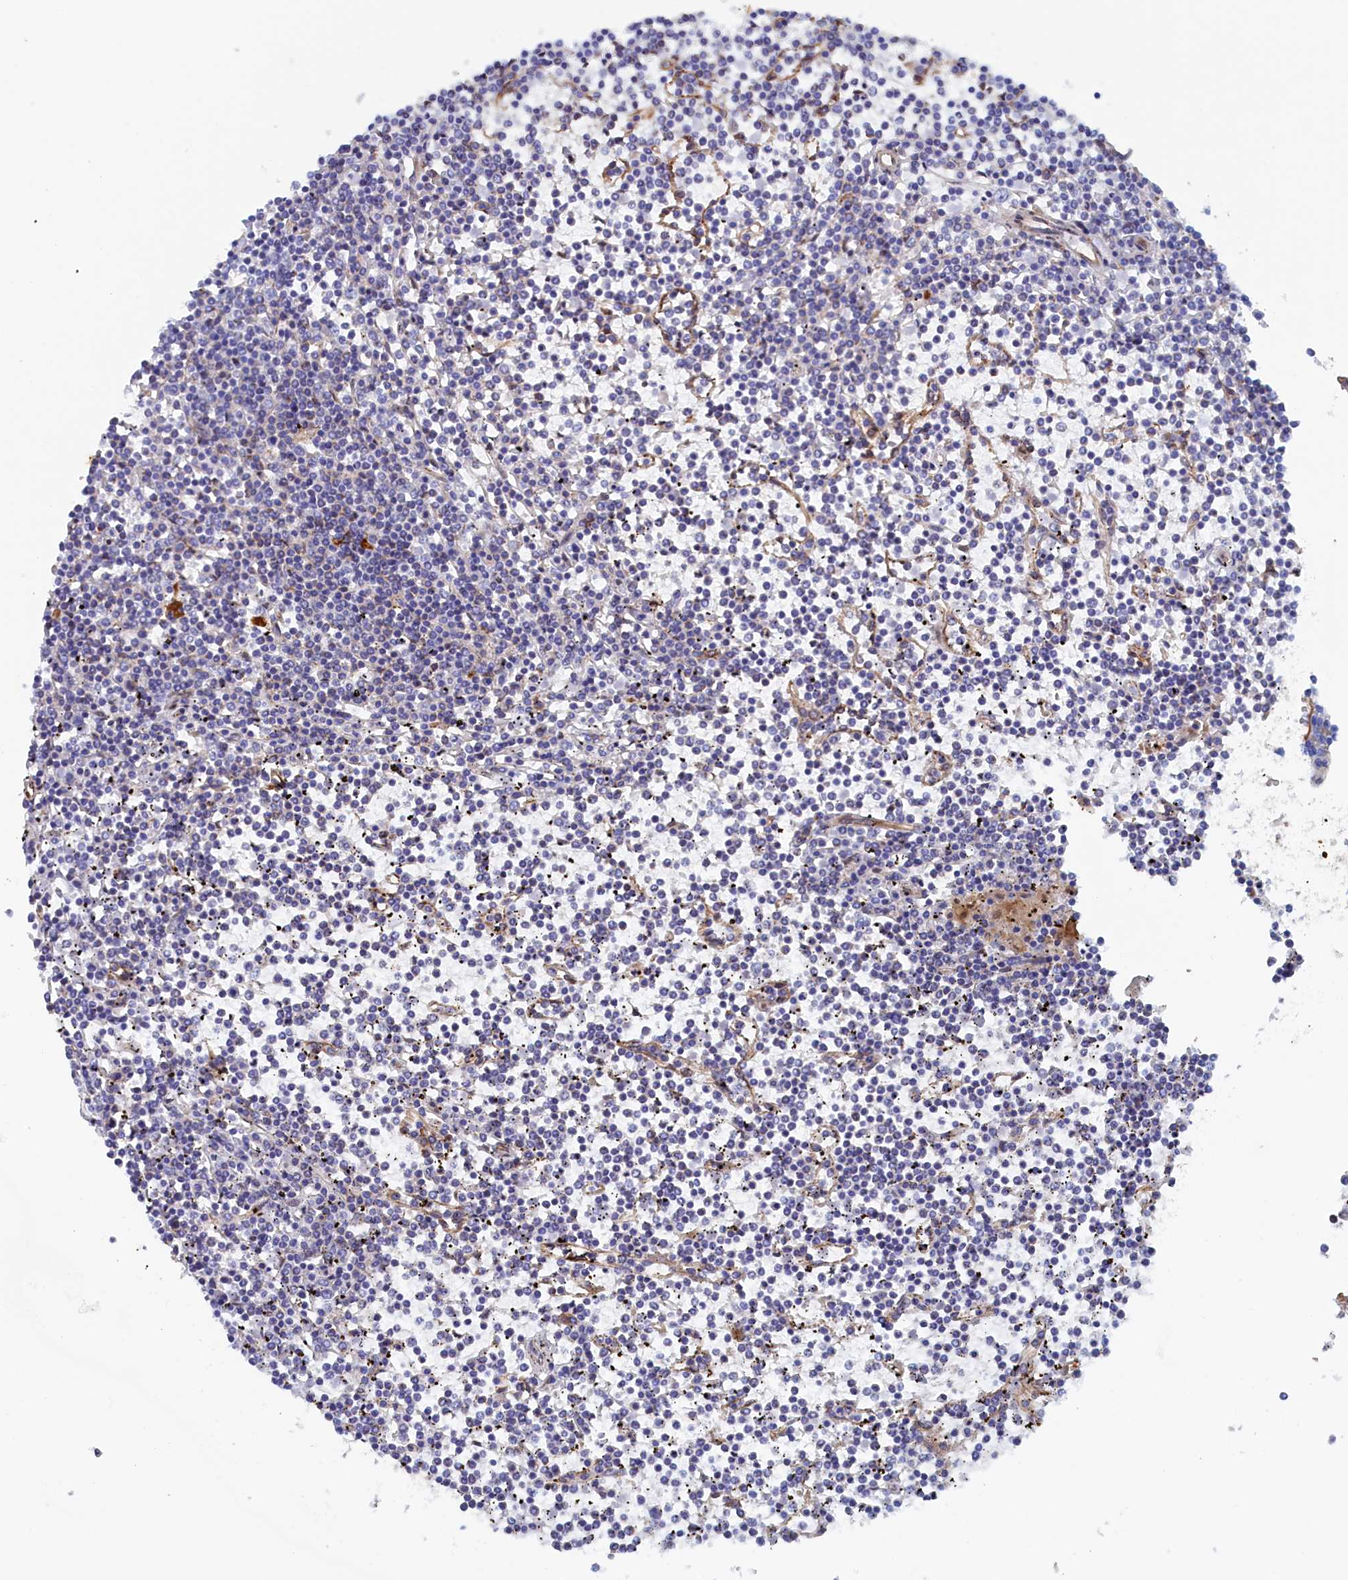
{"staining": {"intensity": "negative", "quantity": "none", "location": "none"}, "tissue": "lymphoma", "cell_type": "Tumor cells", "image_type": "cancer", "snomed": [{"axis": "morphology", "description": "Malignant lymphoma, non-Hodgkin's type, Low grade"}, {"axis": "topography", "description": "Spleen"}], "caption": "The micrograph exhibits no staining of tumor cells in malignant lymphoma, non-Hodgkin's type (low-grade).", "gene": "COG7", "patient": {"sex": "female", "age": 19}}